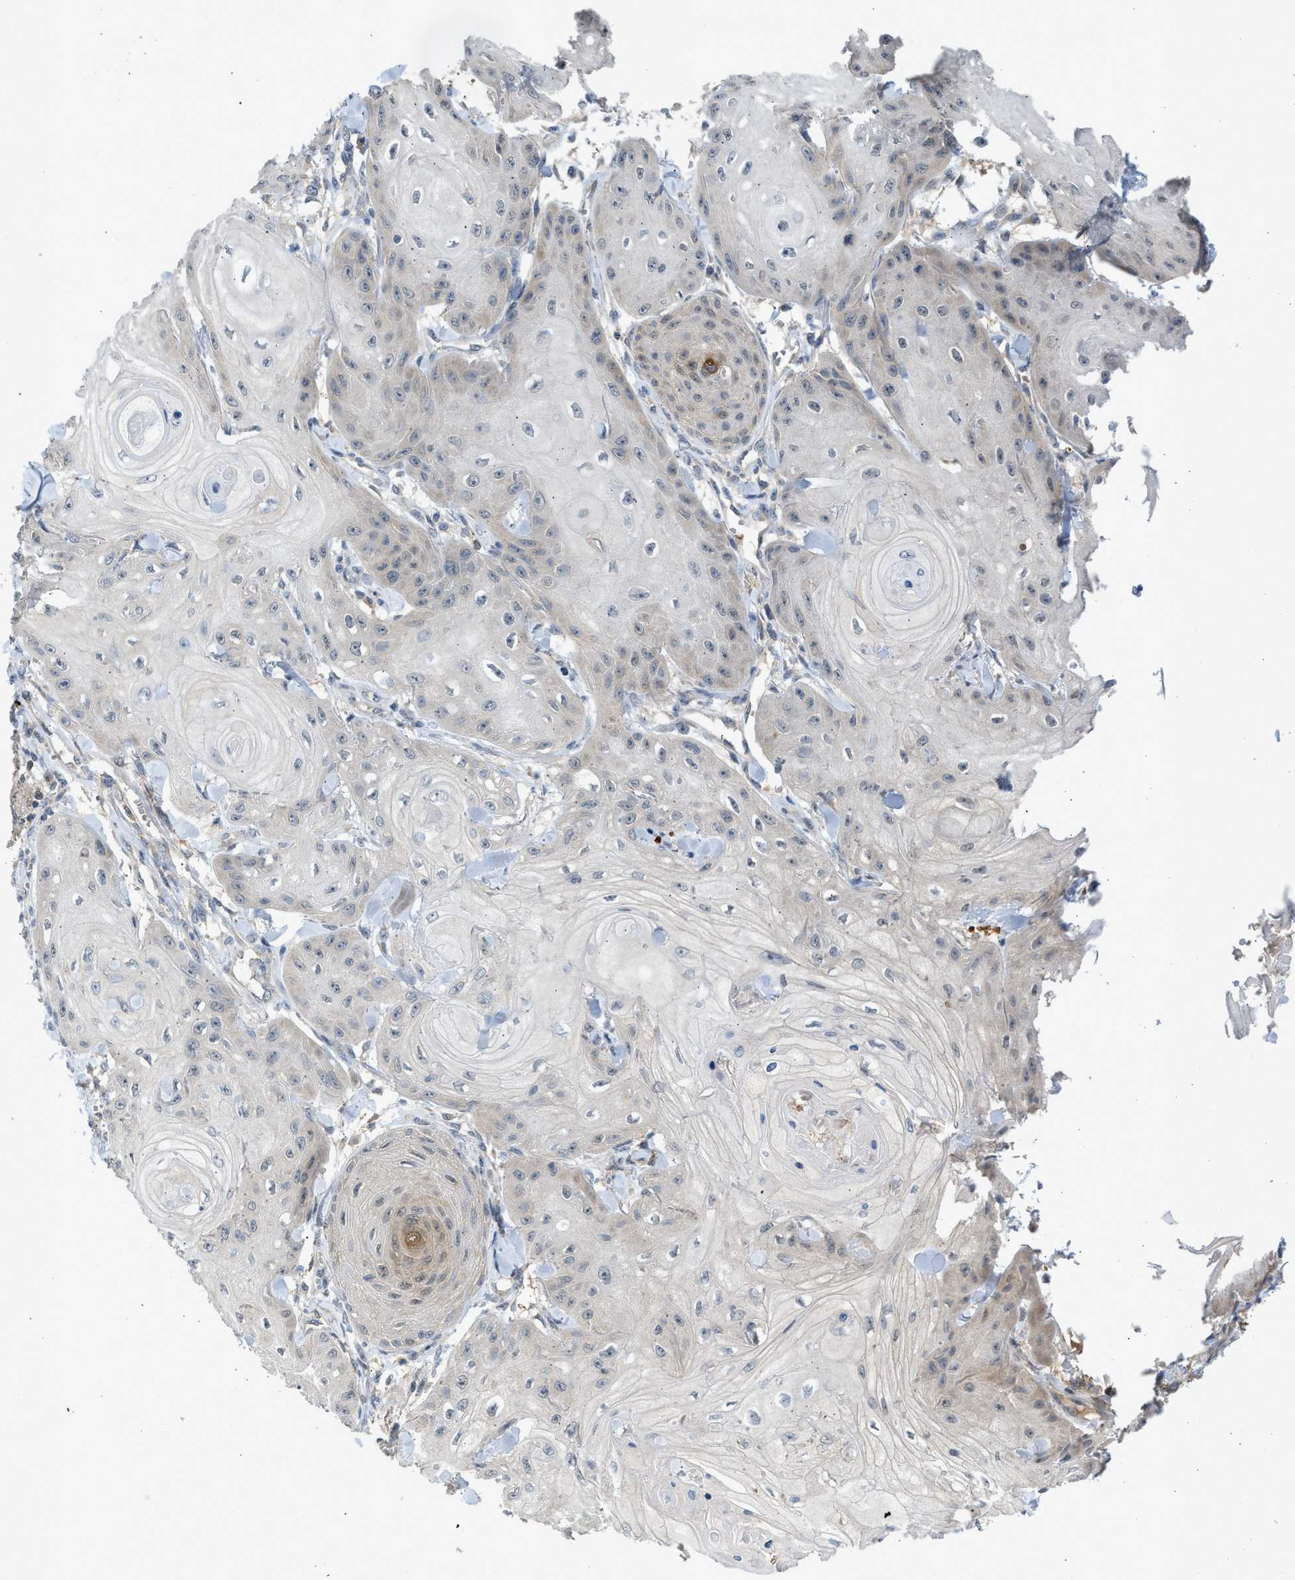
{"staining": {"intensity": "negative", "quantity": "none", "location": "none"}, "tissue": "skin cancer", "cell_type": "Tumor cells", "image_type": "cancer", "snomed": [{"axis": "morphology", "description": "Squamous cell carcinoma, NOS"}, {"axis": "topography", "description": "Skin"}], "caption": "Immunohistochemistry (IHC) of human skin cancer shows no staining in tumor cells.", "gene": "MAPK7", "patient": {"sex": "male", "age": 74}}